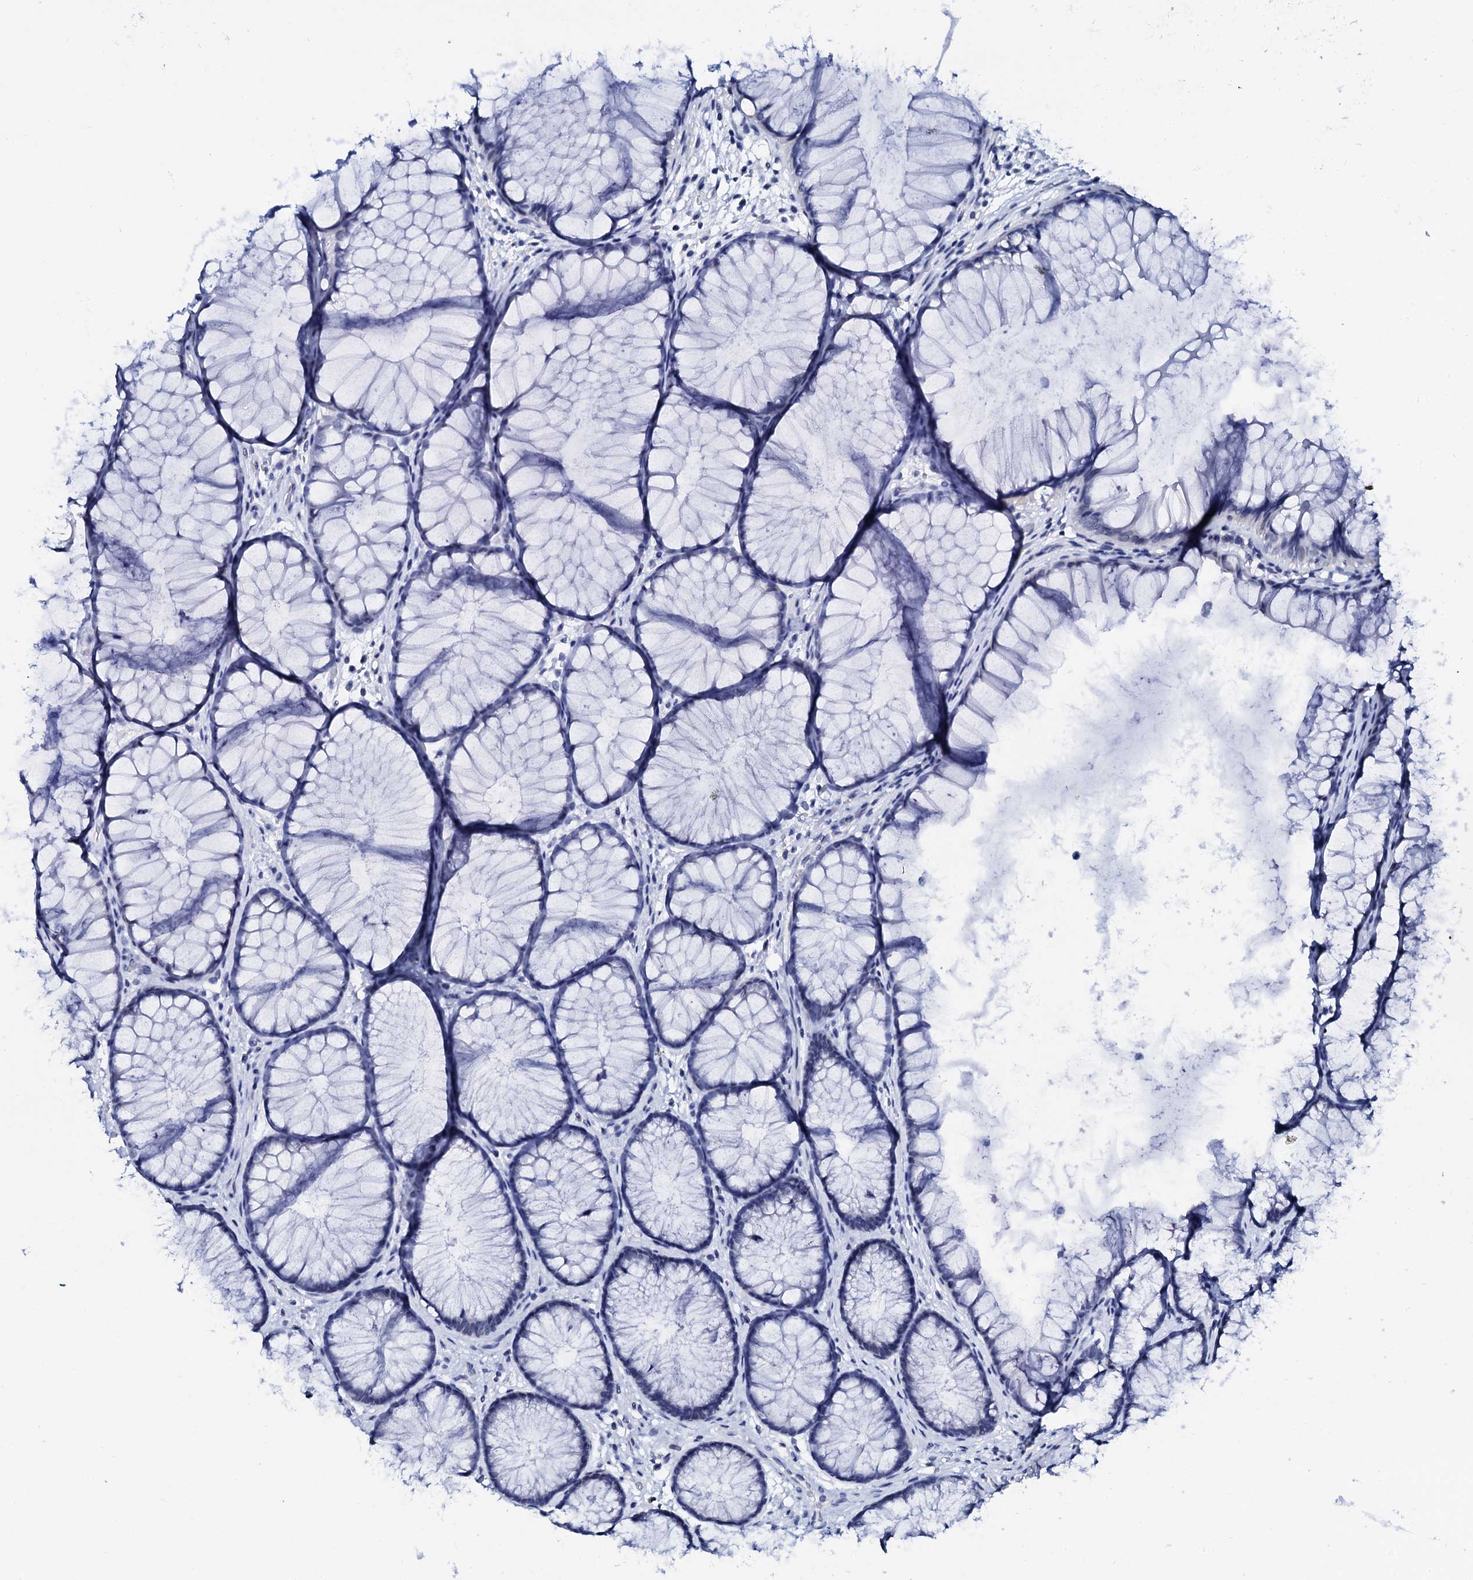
{"staining": {"intensity": "negative", "quantity": "none", "location": "none"}, "tissue": "colon", "cell_type": "Endothelial cells", "image_type": "normal", "snomed": [{"axis": "morphology", "description": "Normal tissue, NOS"}, {"axis": "topography", "description": "Colon"}], "caption": "This is an immunohistochemistry (IHC) photomicrograph of normal colon. There is no positivity in endothelial cells.", "gene": "SPATA19", "patient": {"sex": "female", "age": 82}}